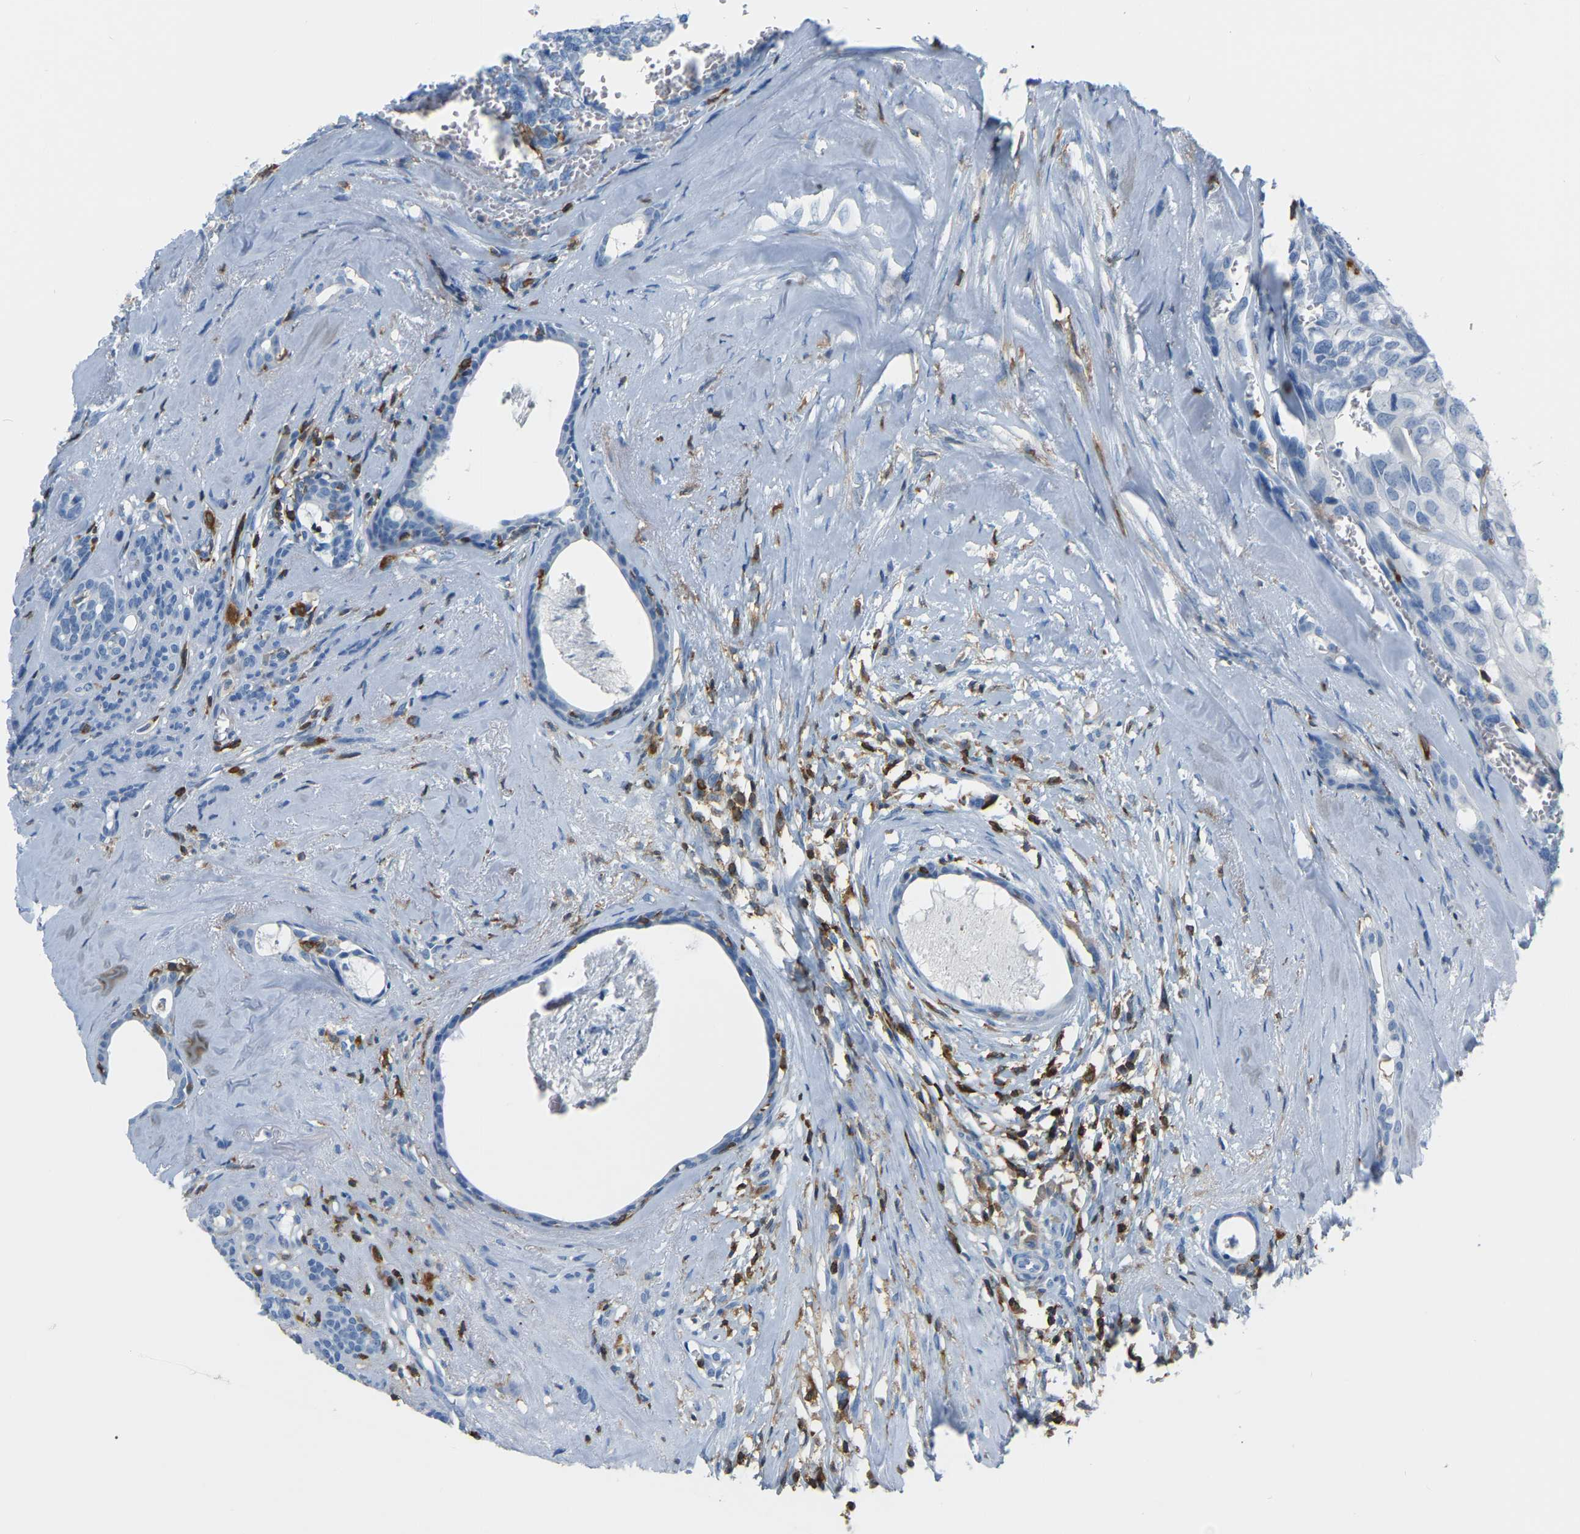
{"staining": {"intensity": "negative", "quantity": "none", "location": "none"}, "tissue": "head and neck cancer", "cell_type": "Tumor cells", "image_type": "cancer", "snomed": [{"axis": "morphology", "description": "Adenocarcinoma, NOS"}, {"axis": "topography", "description": "Salivary gland, NOS"}, {"axis": "topography", "description": "Head-Neck"}], "caption": "Tumor cells are negative for brown protein staining in head and neck cancer.", "gene": "ARHGAP45", "patient": {"sex": "female", "age": 76}}